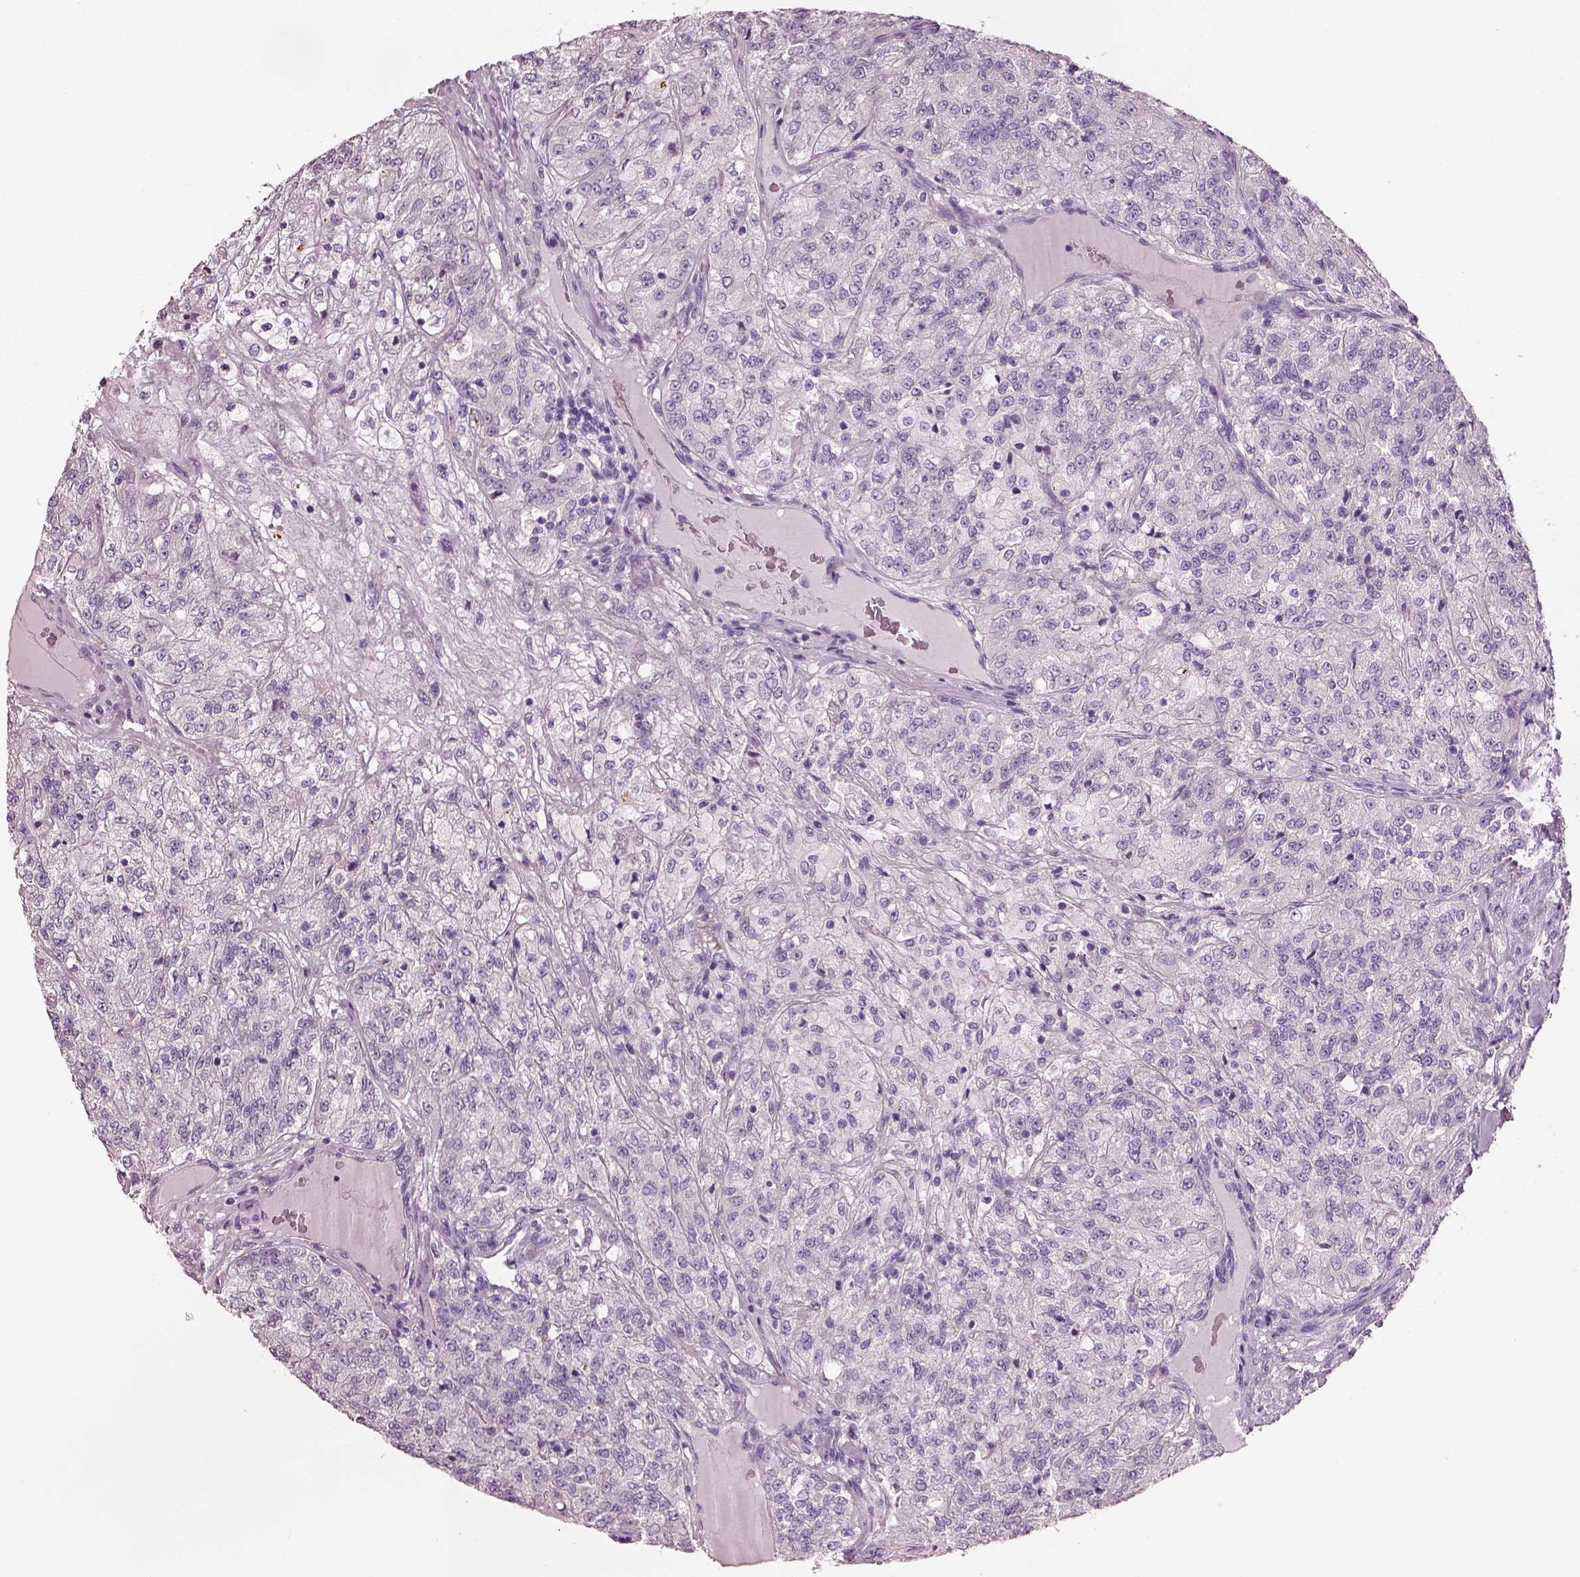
{"staining": {"intensity": "negative", "quantity": "none", "location": "none"}, "tissue": "renal cancer", "cell_type": "Tumor cells", "image_type": "cancer", "snomed": [{"axis": "morphology", "description": "Adenocarcinoma, NOS"}, {"axis": "topography", "description": "Kidney"}], "caption": "IHC photomicrograph of human renal cancer stained for a protein (brown), which shows no expression in tumor cells. (DAB (3,3'-diaminobenzidine) immunohistochemistry, high magnification).", "gene": "ELSPBP1", "patient": {"sex": "female", "age": 63}}